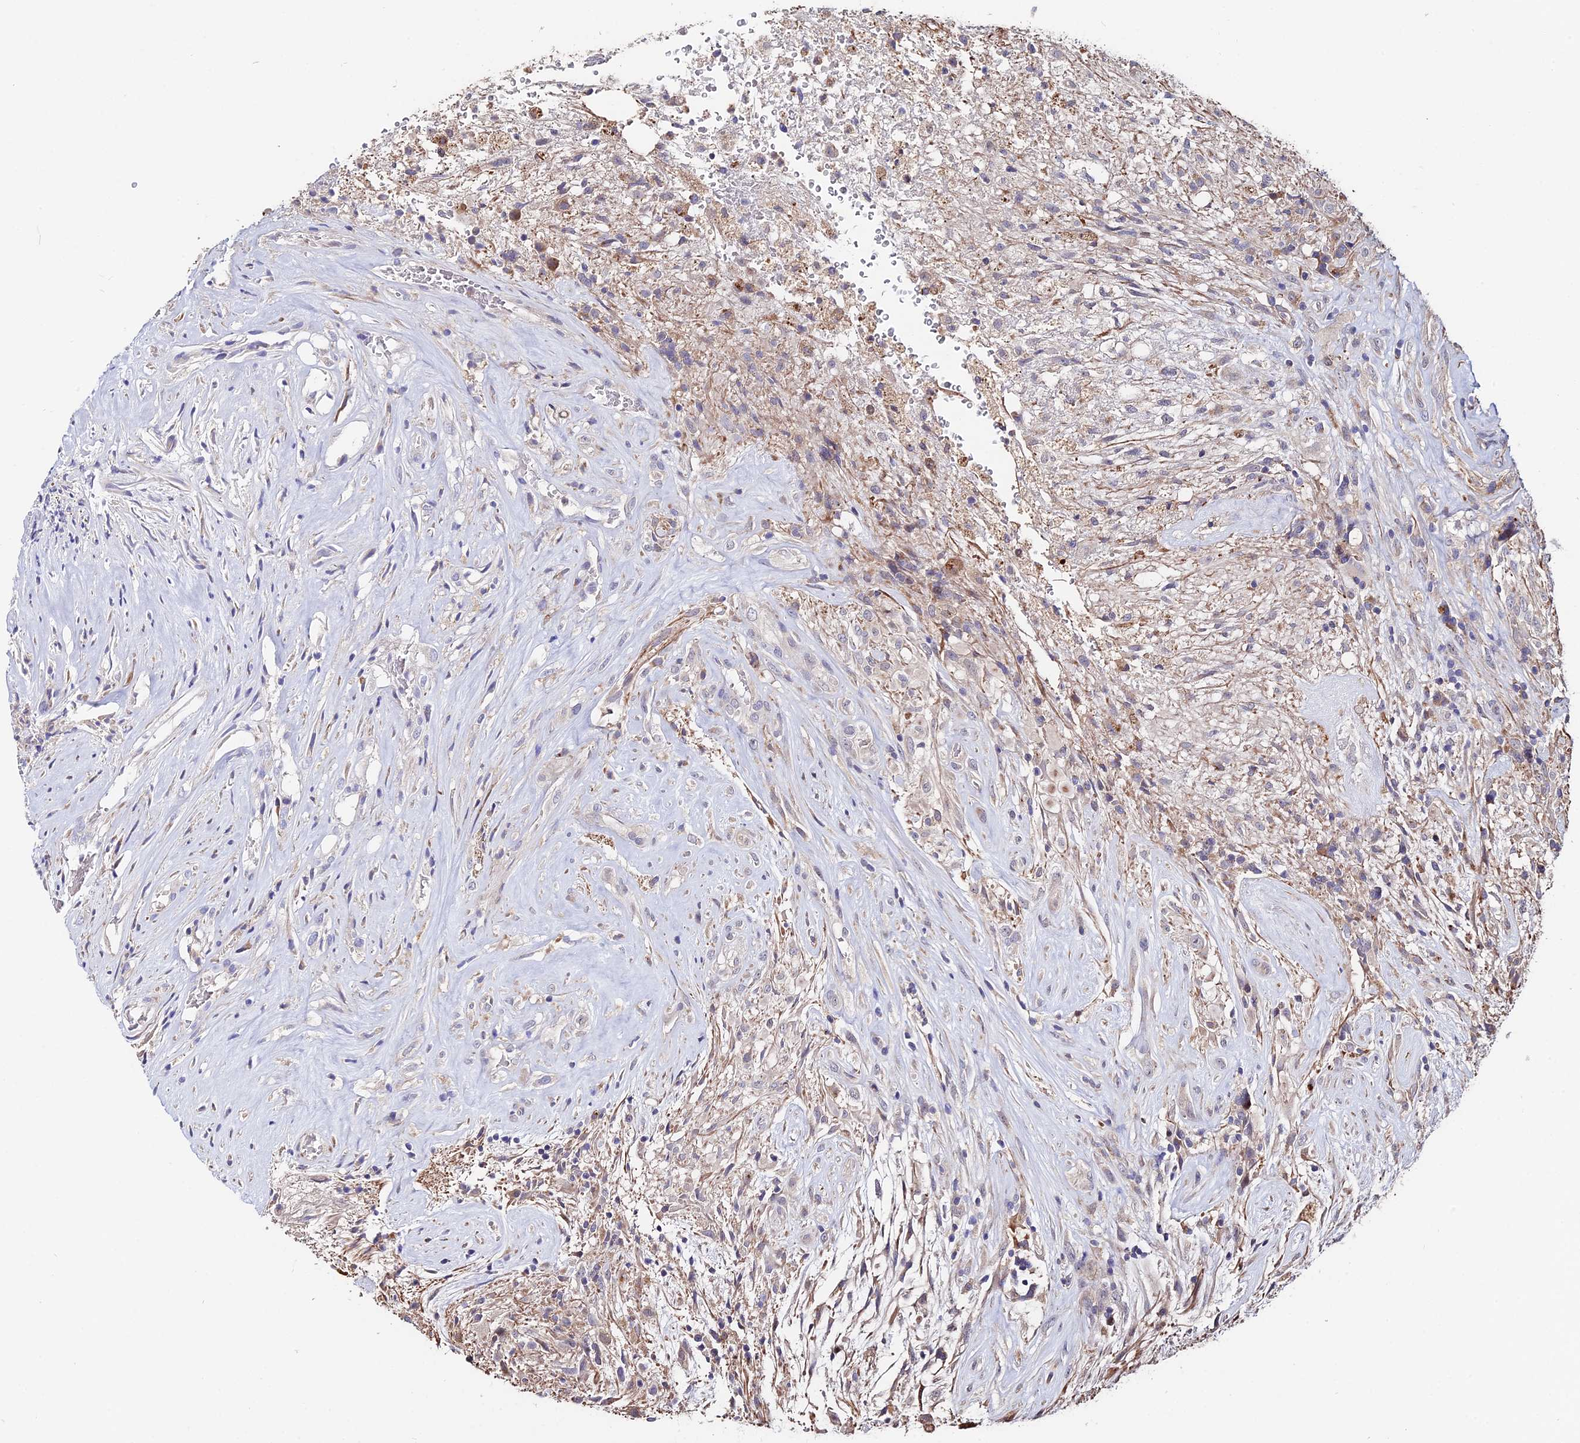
{"staining": {"intensity": "negative", "quantity": "none", "location": "none"}, "tissue": "glioma", "cell_type": "Tumor cells", "image_type": "cancer", "snomed": [{"axis": "morphology", "description": "Glioma, malignant, High grade"}, {"axis": "topography", "description": "Brain"}], "caption": "Glioma stained for a protein using IHC displays no positivity tumor cells.", "gene": "ACTR5", "patient": {"sex": "male", "age": 56}}